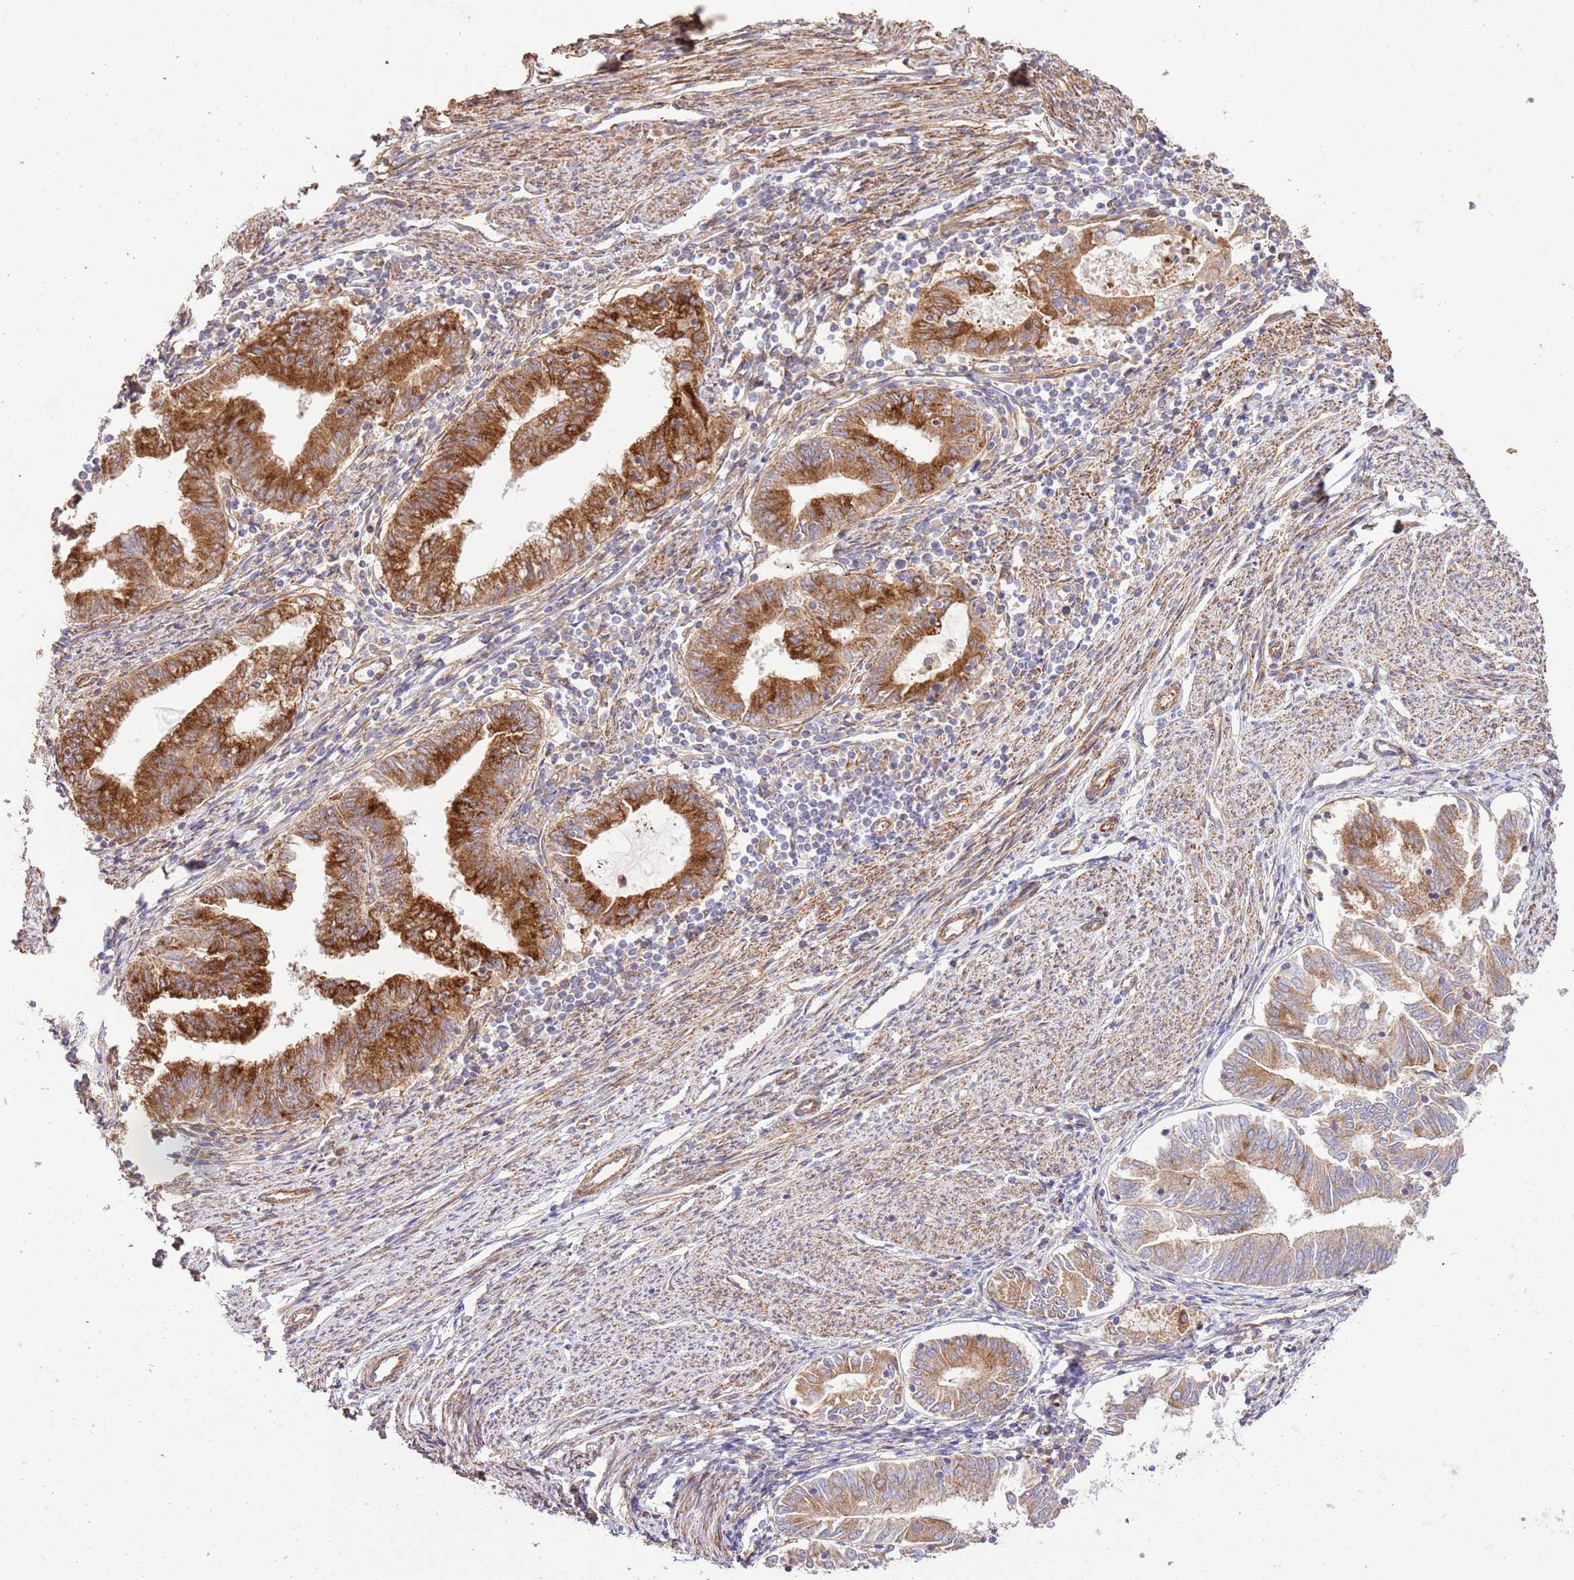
{"staining": {"intensity": "strong", "quantity": "25%-75%", "location": "cytoplasmic/membranous"}, "tissue": "endometrial cancer", "cell_type": "Tumor cells", "image_type": "cancer", "snomed": [{"axis": "morphology", "description": "Adenocarcinoma, NOS"}, {"axis": "topography", "description": "Endometrium"}], "caption": "There is high levels of strong cytoplasmic/membranous expression in tumor cells of adenocarcinoma (endometrial), as demonstrated by immunohistochemical staining (brown color).", "gene": "ZBTB39", "patient": {"sex": "female", "age": 79}}